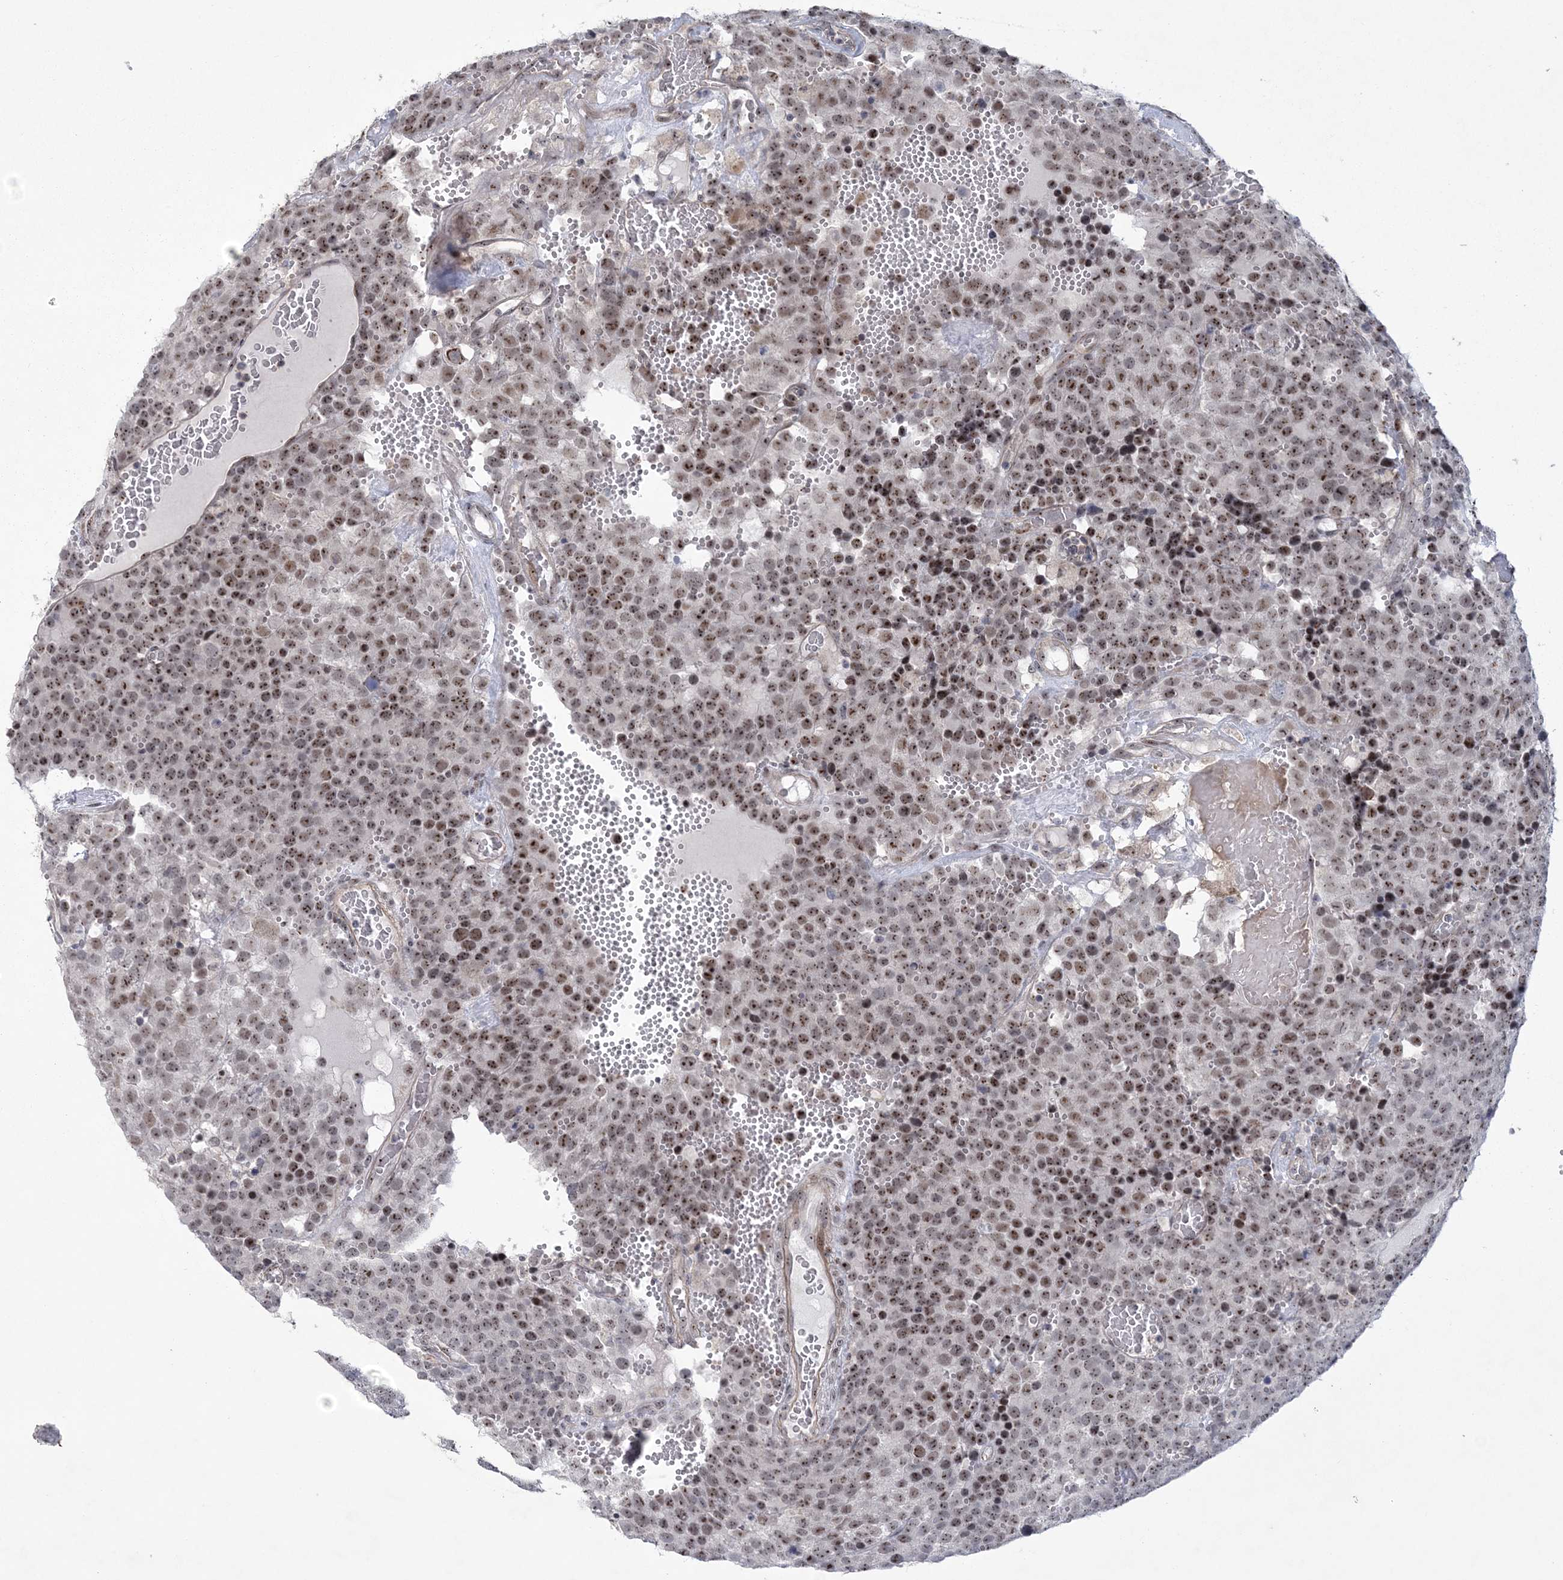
{"staining": {"intensity": "moderate", "quantity": ">75%", "location": "nuclear"}, "tissue": "testis cancer", "cell_type": "Tumor cells", "image_type": "cancer", "snomed": [{"axis": "morphology", "description": "Seminoma, NOS"}, {"axis": "topography", "description": "Testis"}], "caption": "Immunohistochemical staining of testis cancer demonstrates medium levels of moderate nuclear protein positivity in approximately >75% of tumor cells. (DAB (3,3'-diaminobenzidine) IHC with brightfield microscopy, high magnification).", "gene": "HOMEZ", "patient": {"sex": "male", "age": 71}}